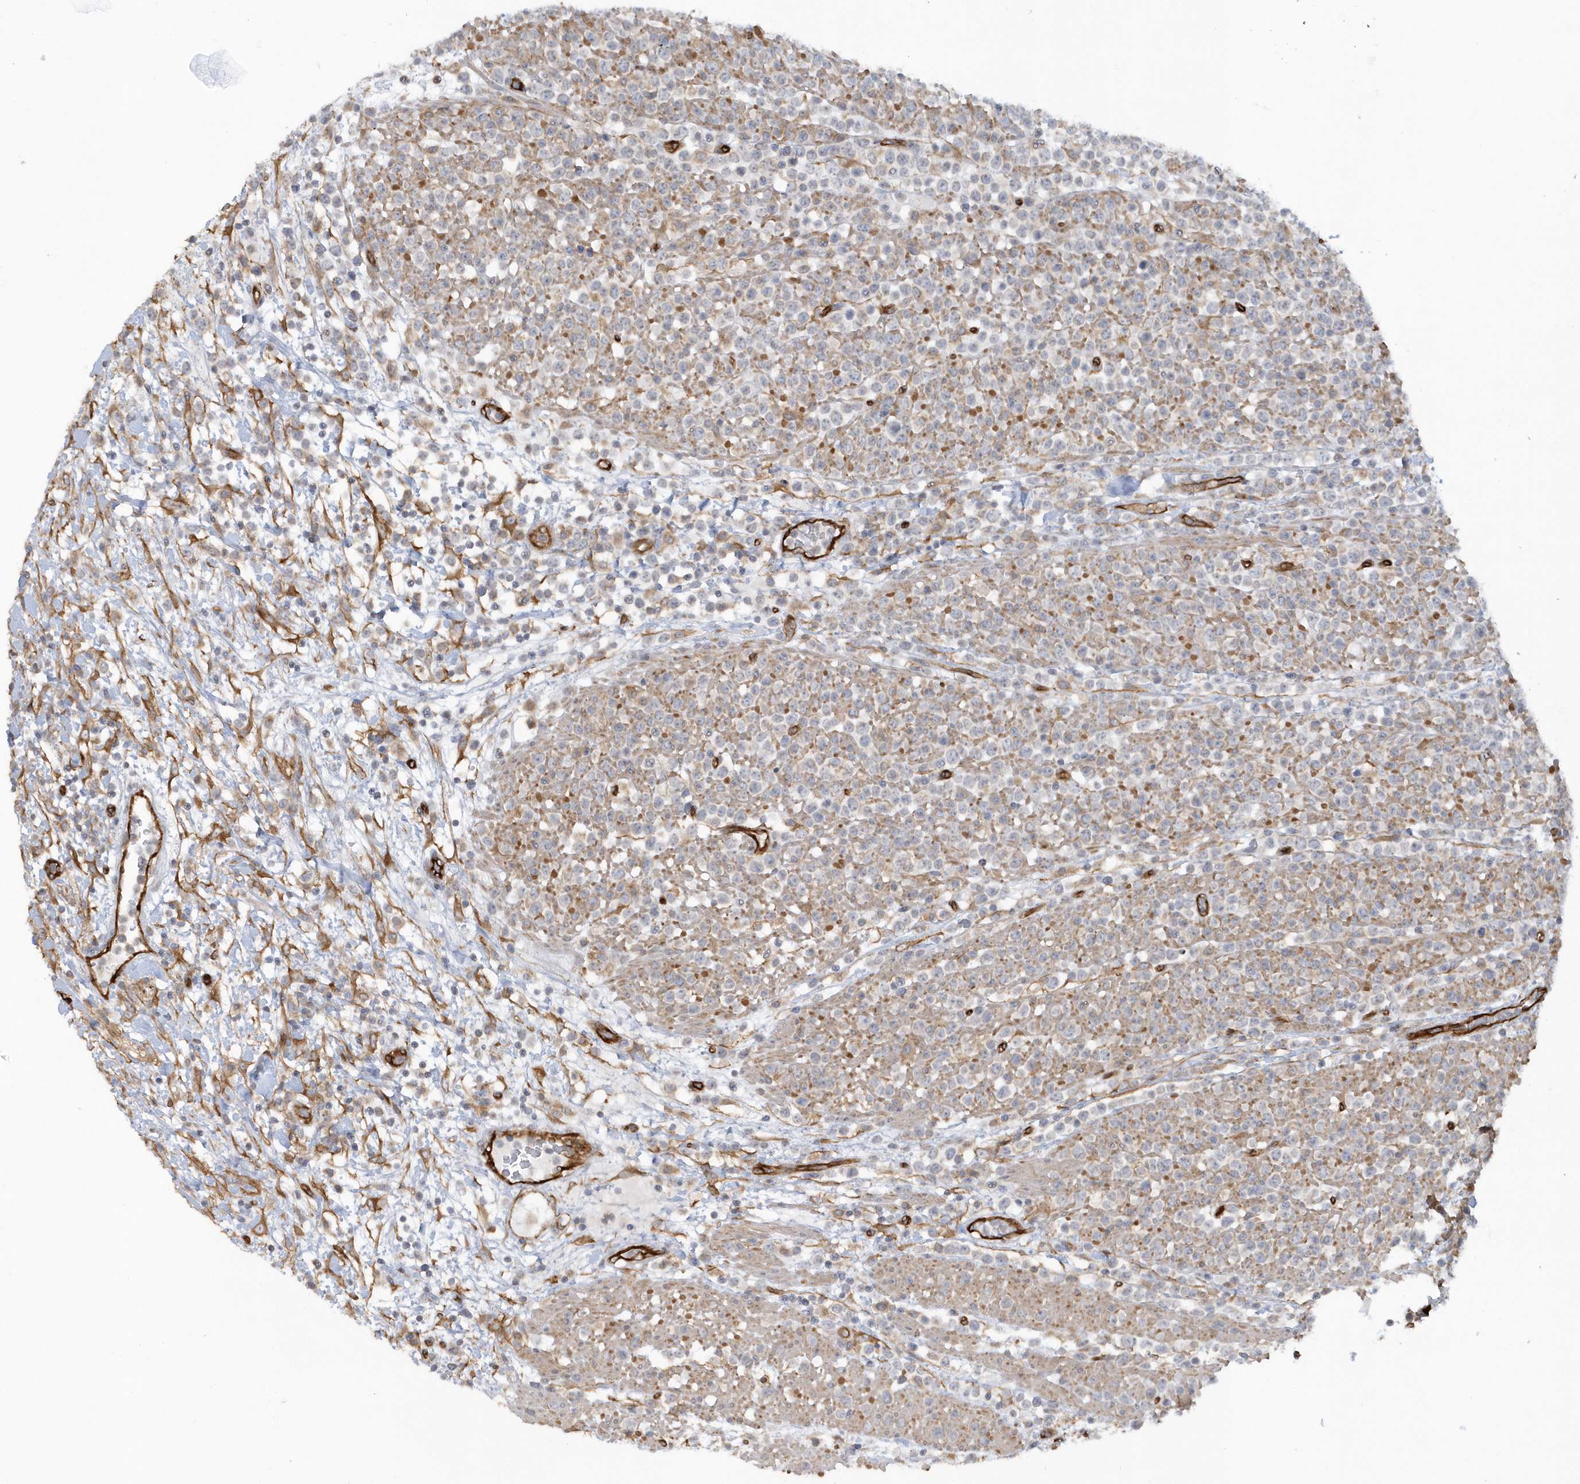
{"staining": {"intensity": "negative", "quantity": "none", "location": "none"}, "tissue": "lymphoma", "cell_type": "Tumor cells", "image_type": "cancer", "snomed": [{"axis": "morphology", "description": "Malignant lymphoma, non-Hodgkin's type, High grade"}, {"axis": "topography", "description": "Colon"}], "caption": "Immunohistochemistry image of neoplastic tissue: human malignant lymphoma, non-Hodgkin's type (high-grade) stained with DAB reveals no significant protein positivity in tumor cells. (Brightfield microscopy of DAB immunohistochemistry (IHC) at high magnification).", "gene": "RAI14", "patient": {"sex": "female", "age": 53}}